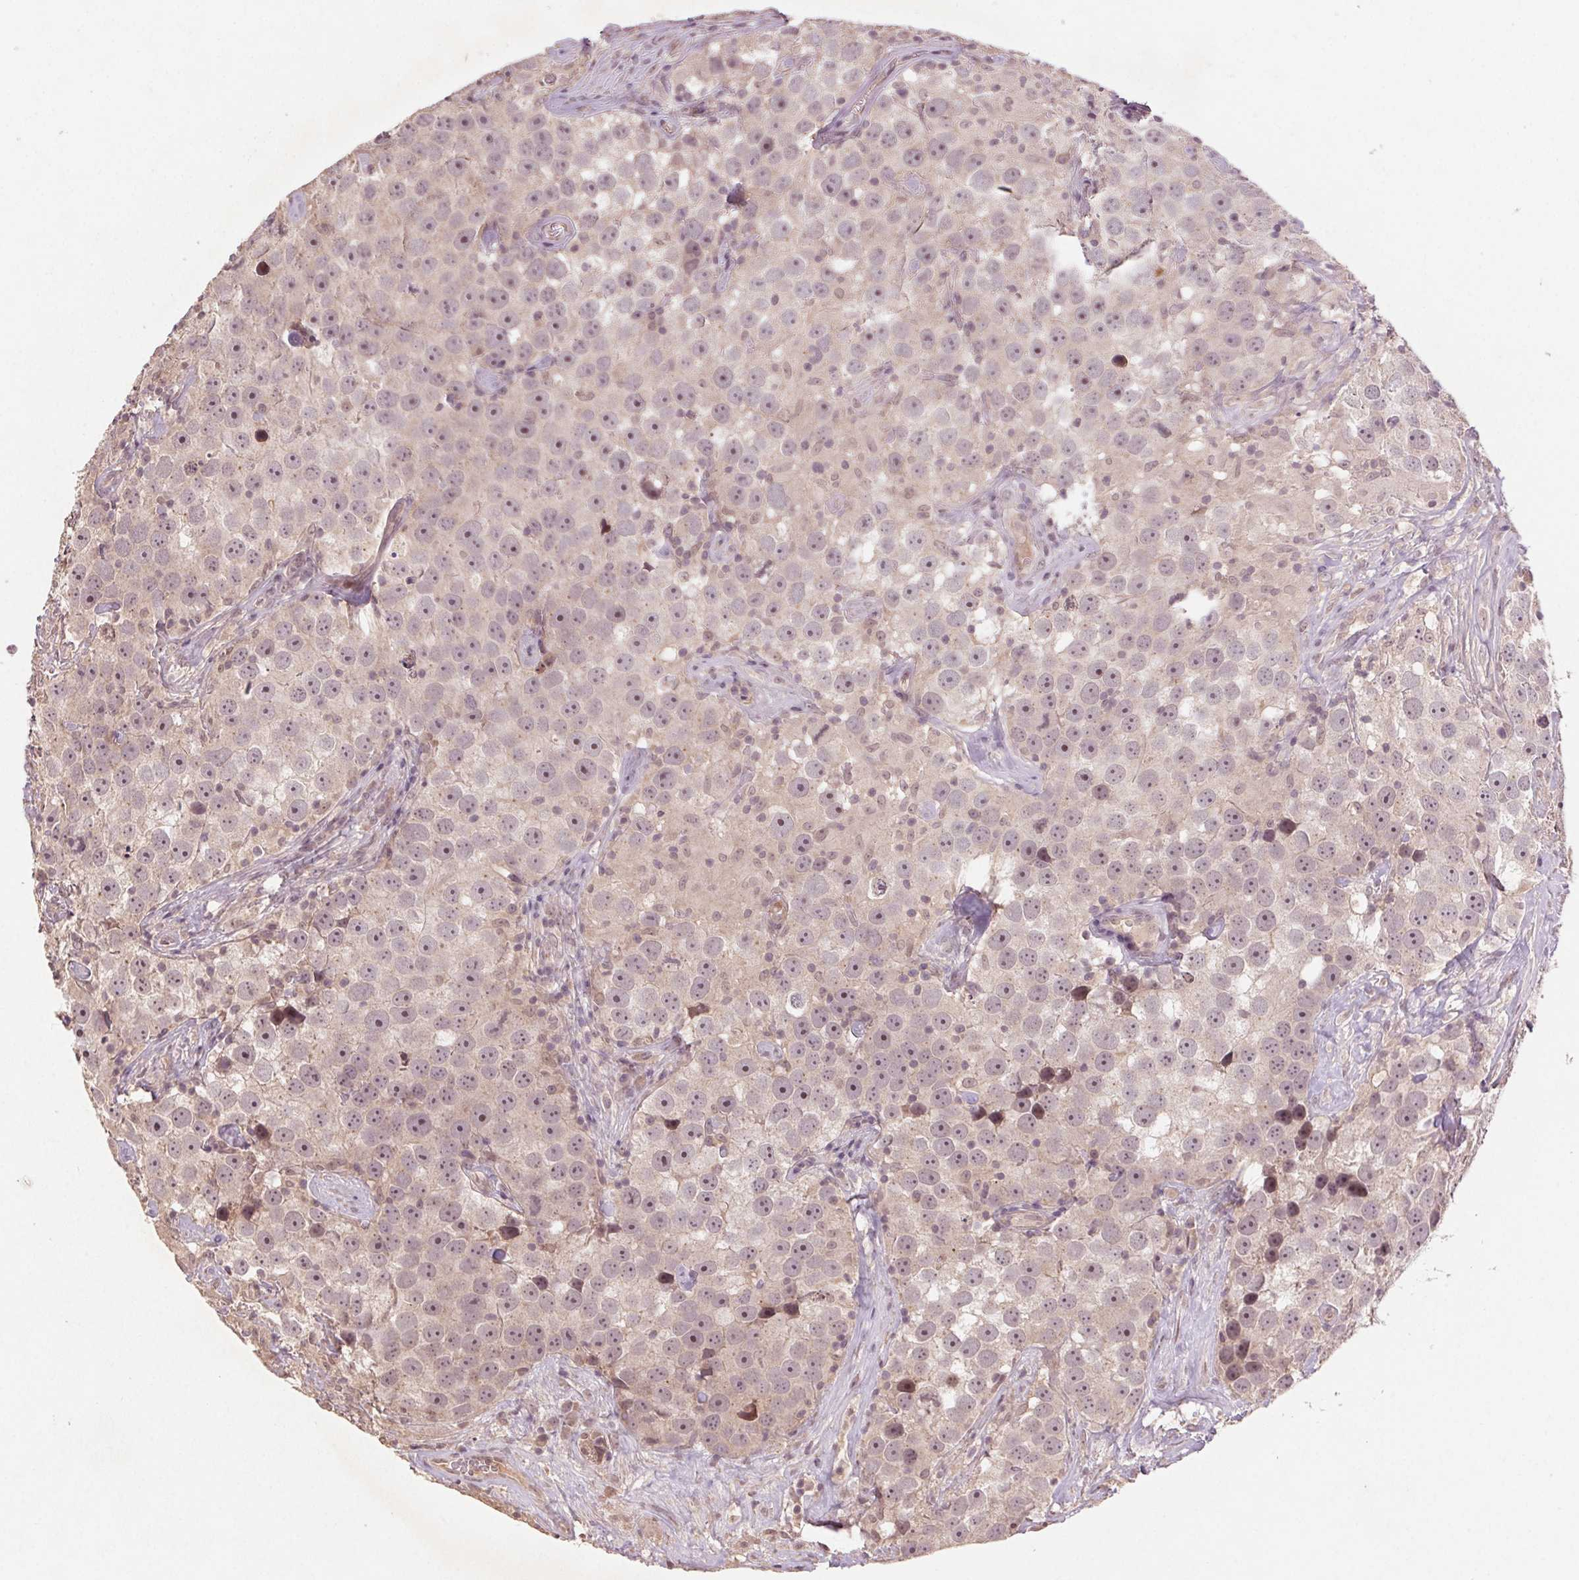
{"staining": {"intensity": "moderate", "quantity": "25%-75%", "location": "nuclear"}, "tissue": "testis cancer", "cell_type": "Tumor cells", "image_type": "cancer", "snomed": [{"axis": "morphology", "description": "Seminoma, NOS"}, {"axis": "topography", "description": "Testis"}], "caption": "This is an image of IHC staining of testis cancer, which shows moderate staining in the nuclear of tumor cells.", "gene": "SMLR1", "patient": {"sex": "male", "age": 49}}